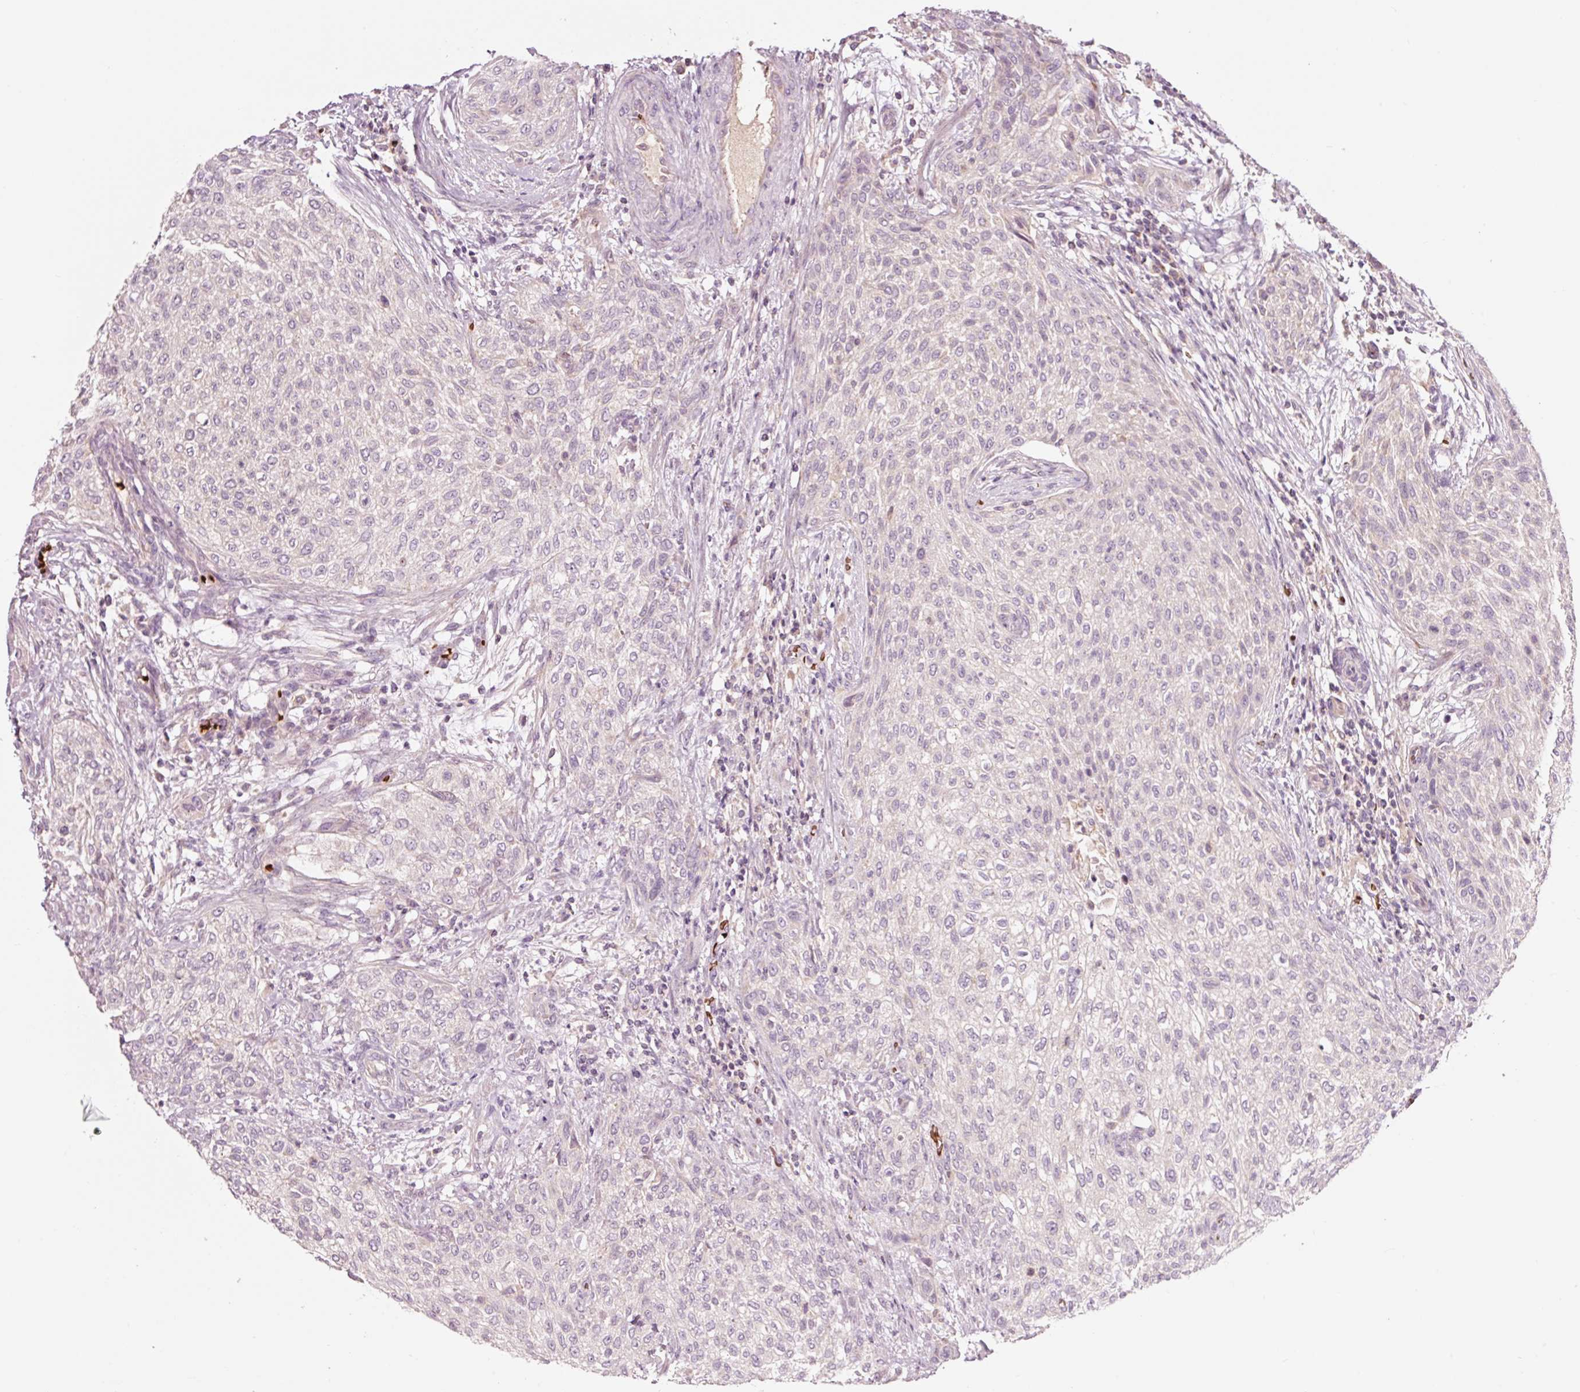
{"staining": {"intensity": "negative", "quantity": "none", "location": "none"}, "tissue": "urothelial cancer", "cell_type": "Tumor cells", "image_type": "cancer", "snomed": [{"axis": "morphology", "description": "Urothelial carcinoma, High grade"}, {"axis": "topography", "description": "Urinary bladder"}], "caption": "The immunohistochemistry (IHC) micrograph has no significant expression in tumor cells of high-grade urothelial carcinoma tissue.", "gene": "LDHAL6B", "patient": {"sex": "male", "age": 35}}